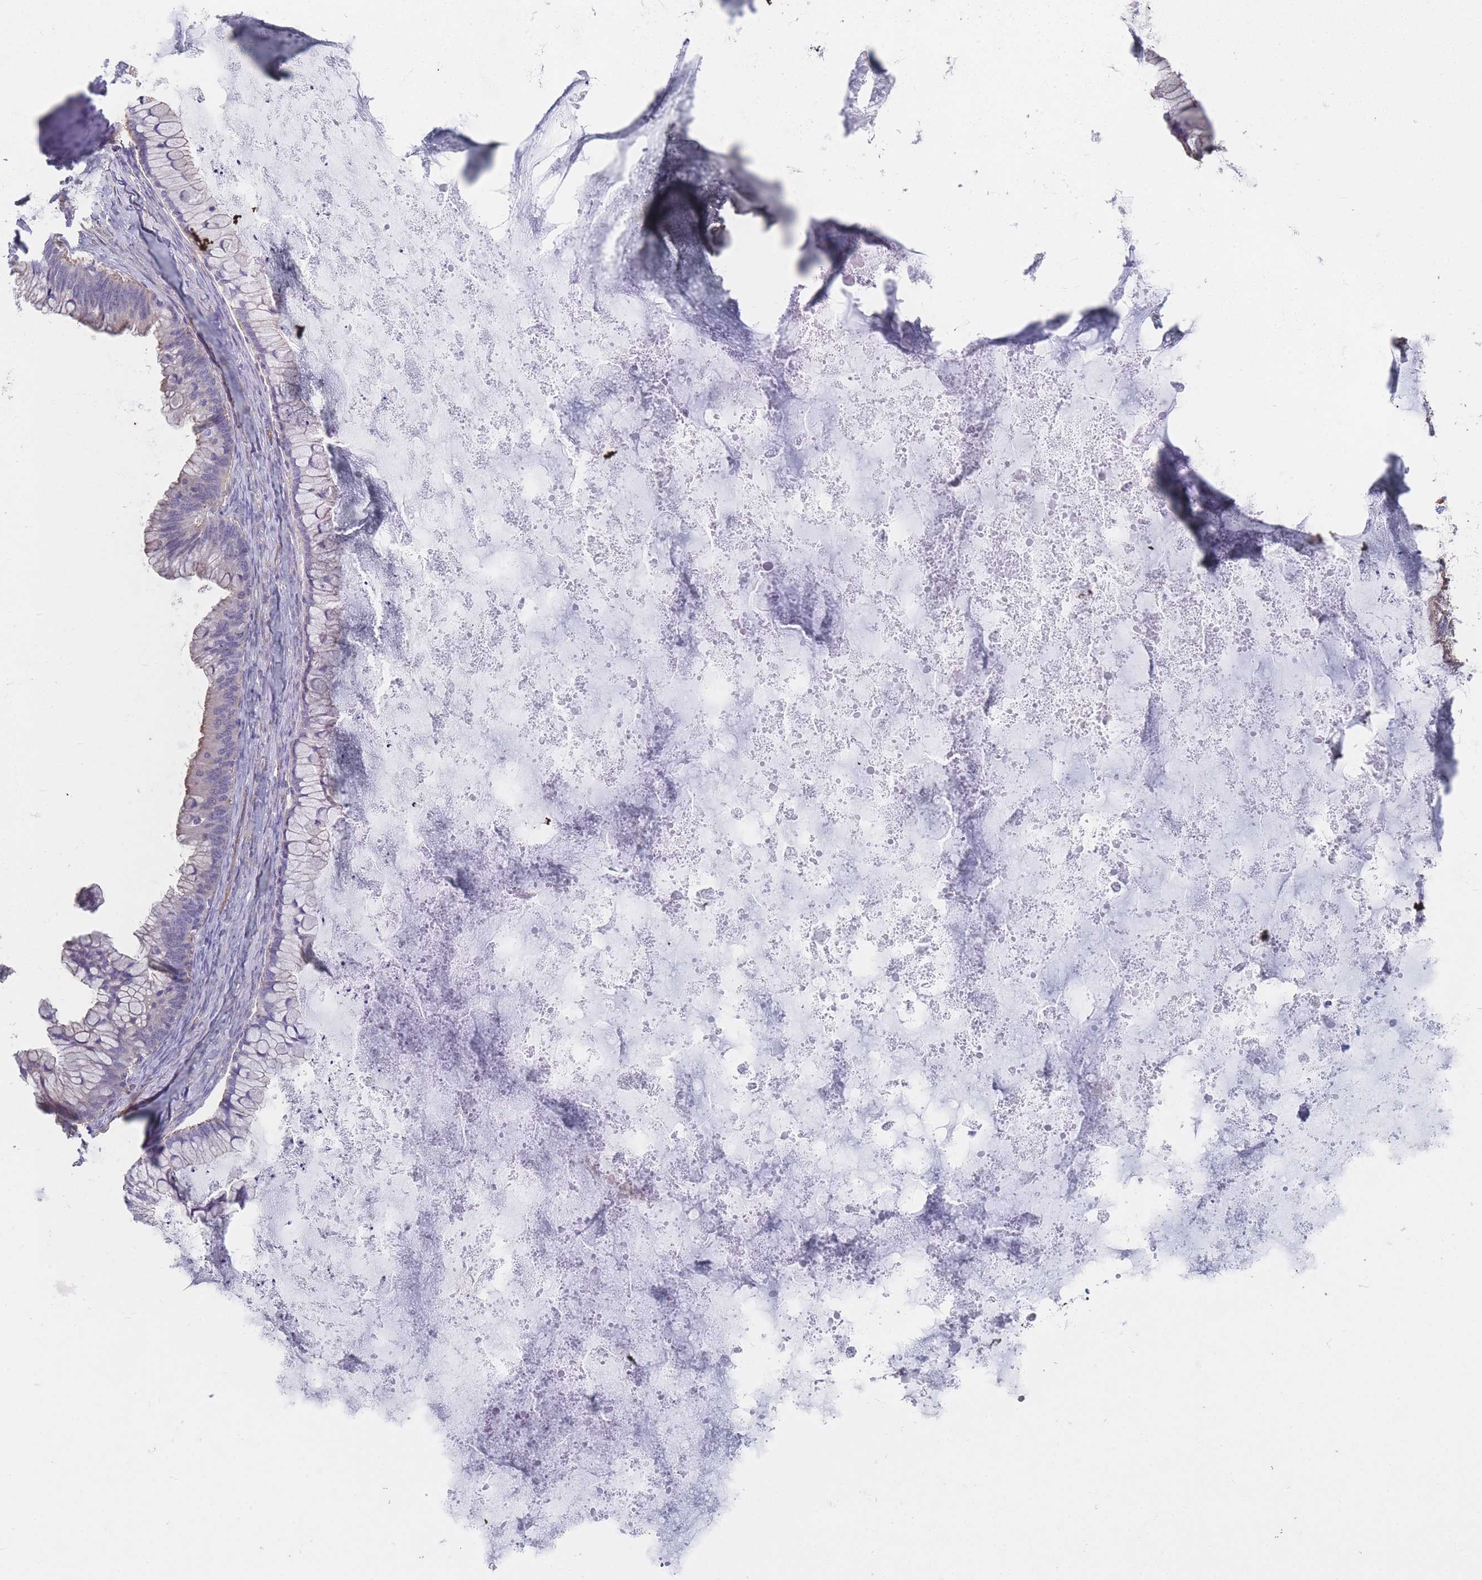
{"staining": {"intensity": "weak", "quantity": "25%-75%", "location": "cytoplasmic/membranous"}, "tissue": "ovarian cancer", "cell_type": "Tumor cells", "image_type": "cancer", "snomed": [{"axis": "morphology", "description": "Cystadenocarcinoma, mucinous, NOS"}, {"axis": "topography", "description": "Ovary"}], "caption": "IHC photomicrograph of neoplastic tissue: human ovarian cancer (mucinous cystadenocarcinoma) stained using immunohistochemistry displays low levels of weak protein expression localized specifically in the cytoplasmic/membranous of tumor cells, appearing as a cytoplasmic/membranous brown color.", "gene": "SLC1A6", "patient": {"sex": "female", "age": 35}}